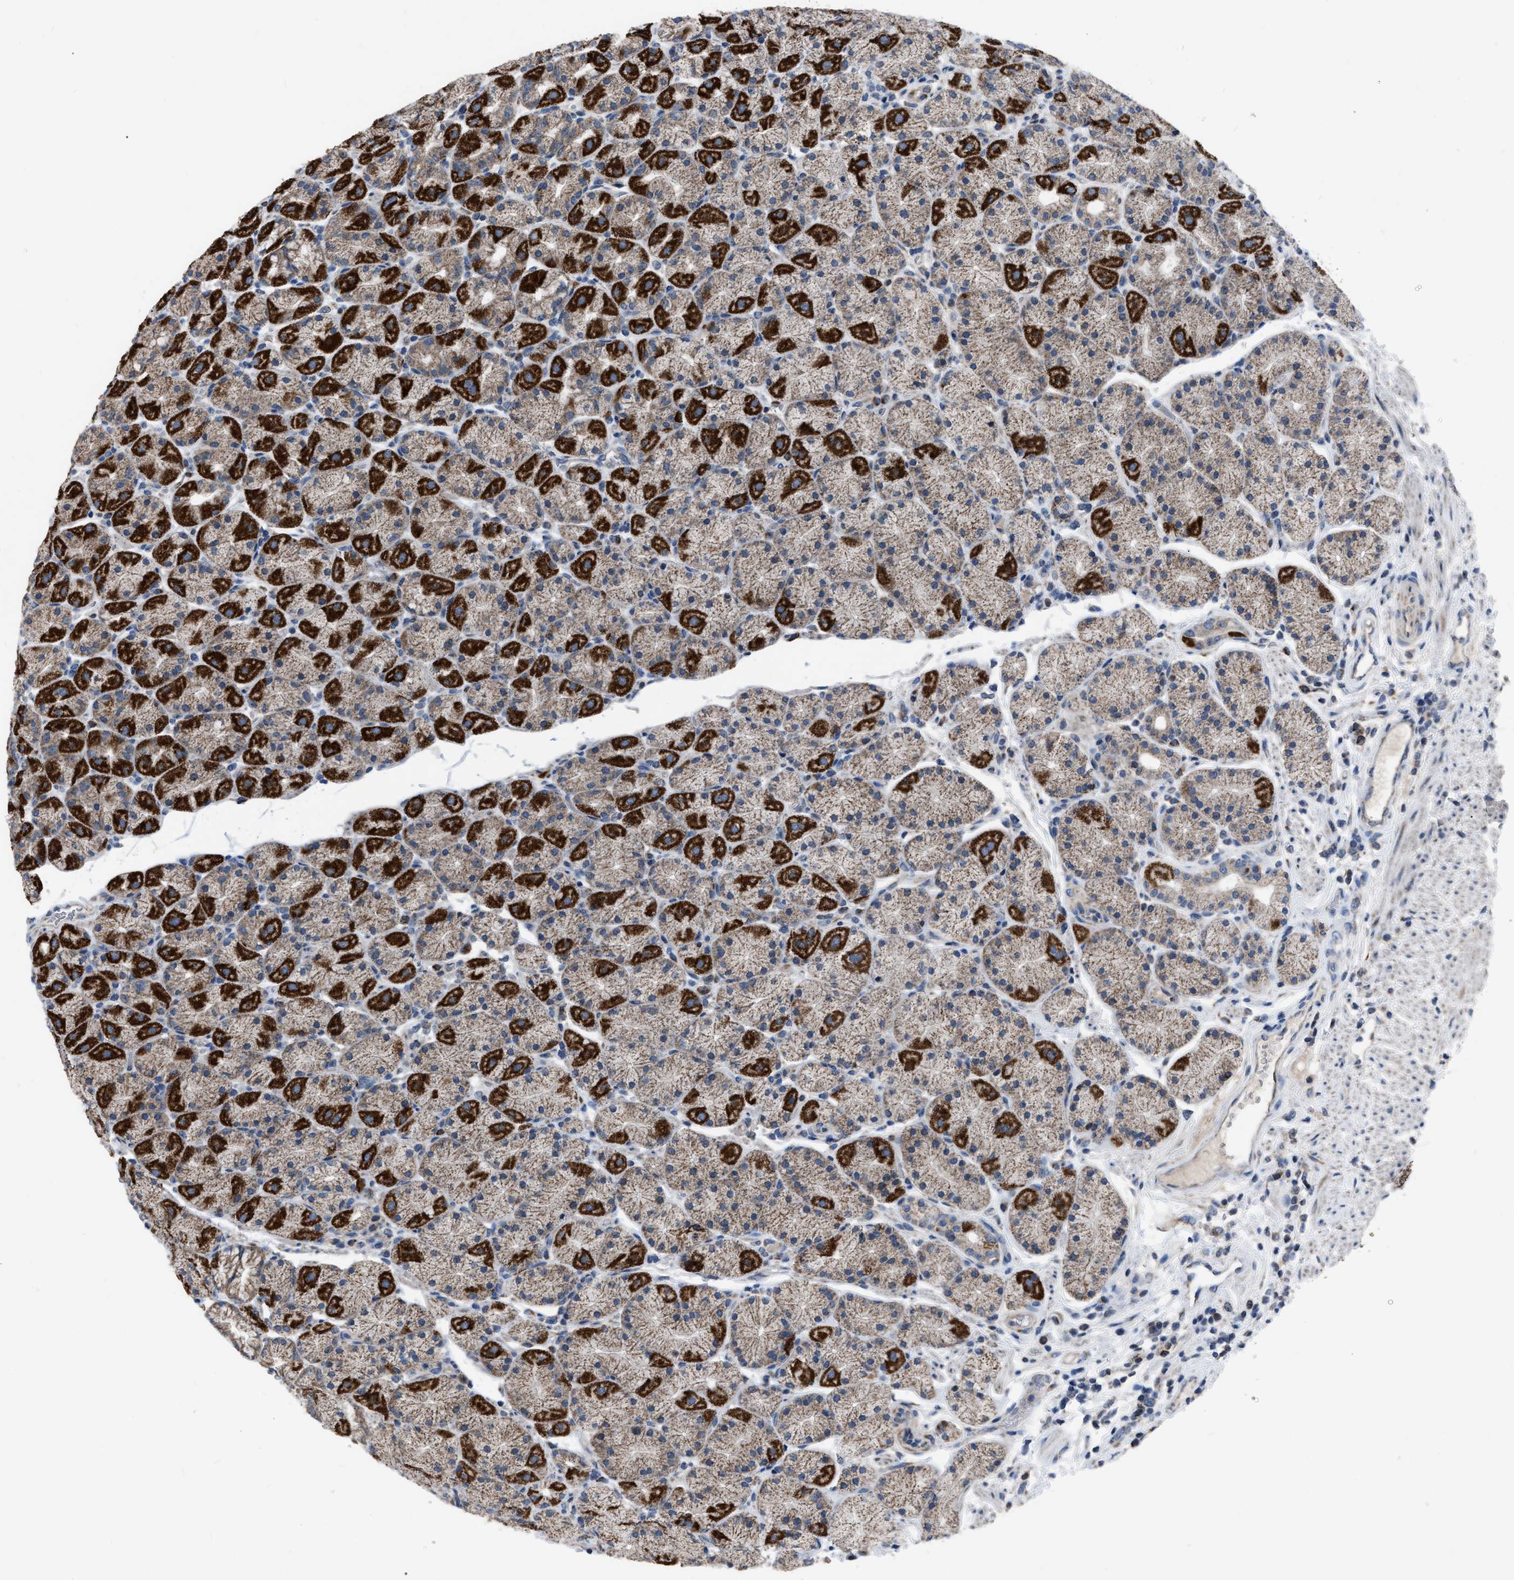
{"staining": {"intensity": "strong", "quantity": "25%-75%", "location": "cytoplasmic/membranous"}, "tissue": "stomach", "cell_type": "Glandular cells", "image_type": "normal", "snomed": [{"axis": "morphology", "description": "Normal tissue, NOS"}, {"axis": "morphology", "description": "Carcinoid, malignant, NOS"}, {"axis": "topography", "description": "Stomach, upper"}], "caption": "Approximately 25%-75% of glandular cells in normal human stomach exhibit strong cytoplasmic/membranous protein expression as visualized by brown immunohistochemical staining.", "gene": "DDX56", "patient": {"sex": "male", "age": 39}}